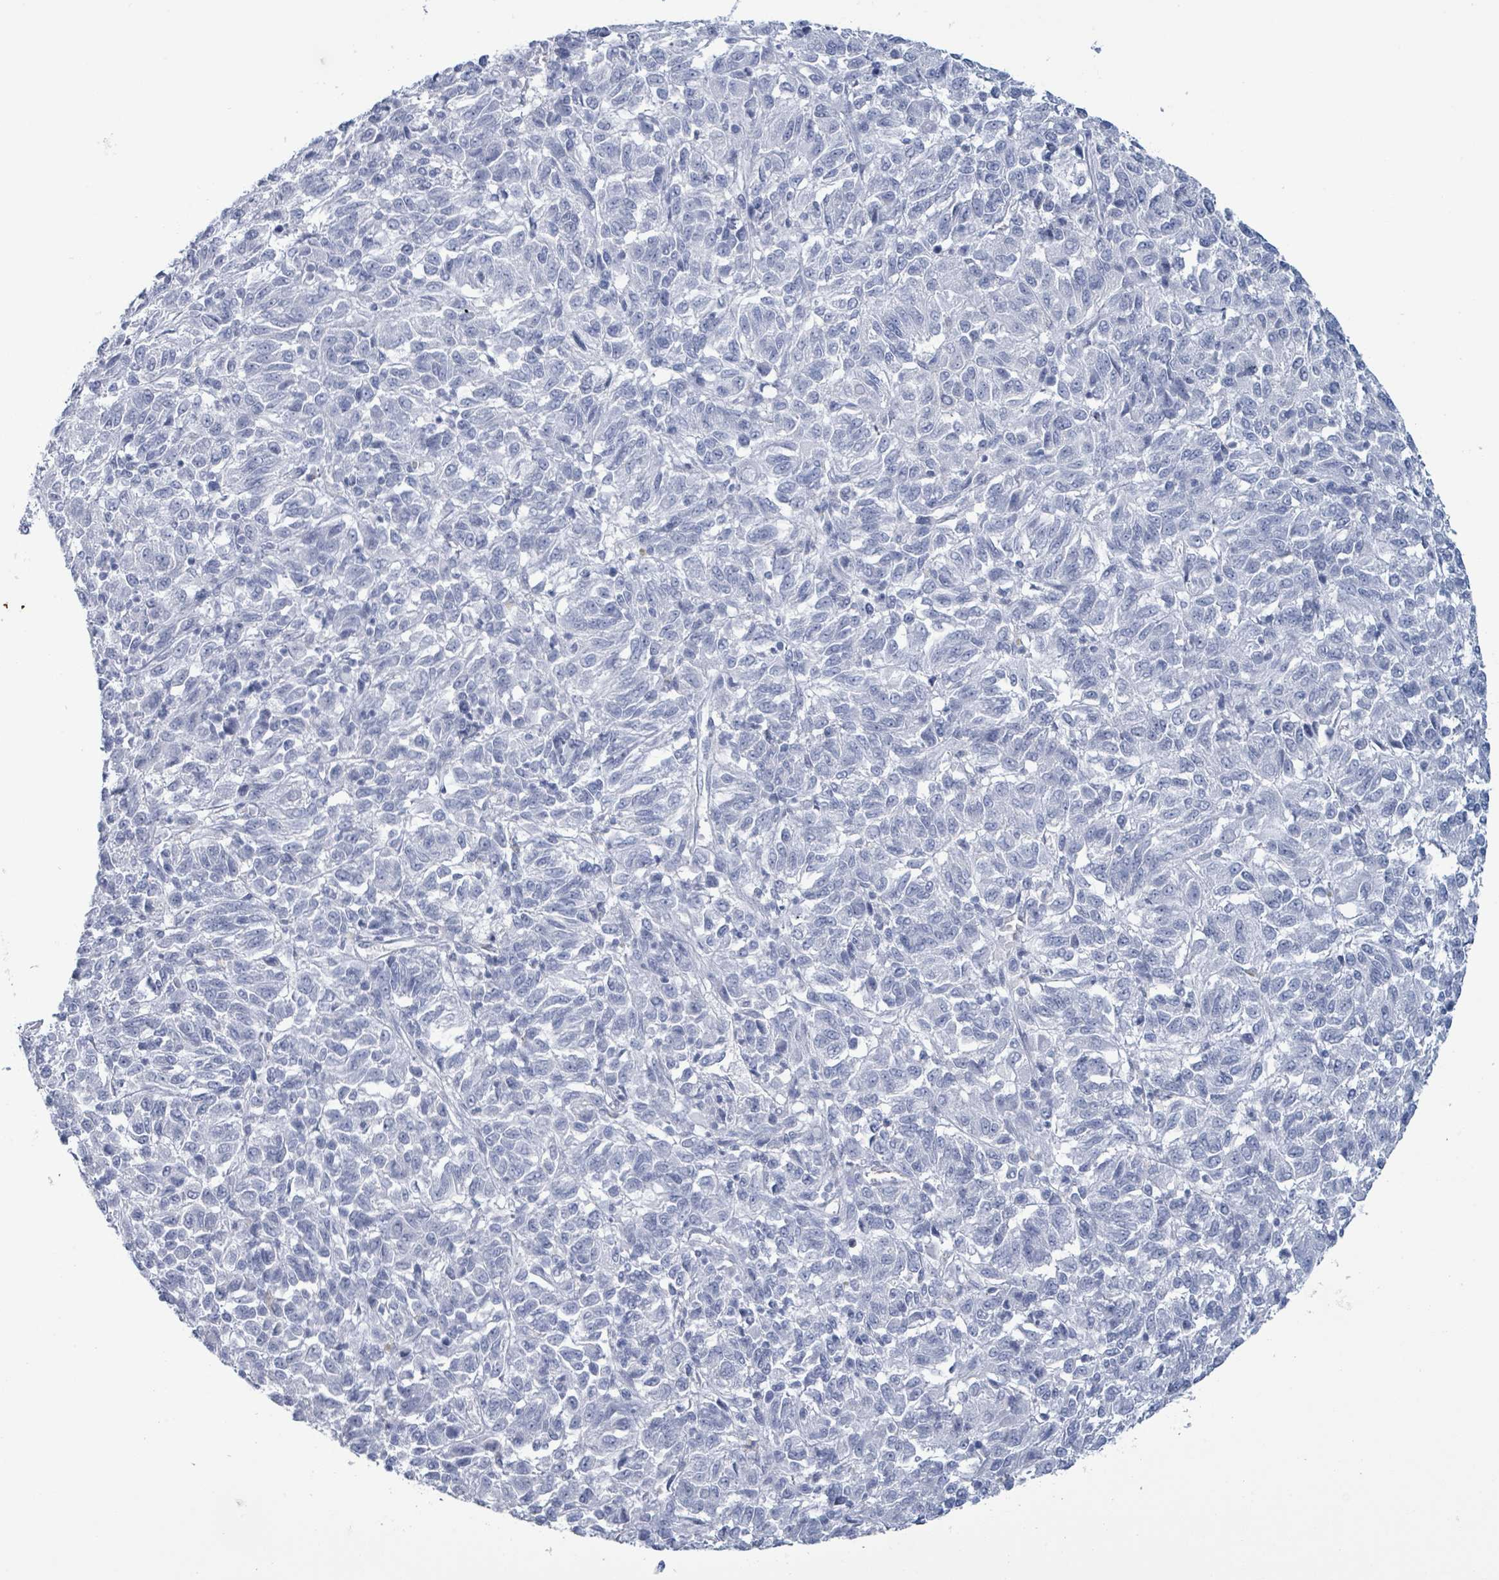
{"staining": {"intensity": "negative", "quantity": "none", "location": "none"}, "tissue": "melanoma", "cell_type": "Tumor cells", "image_type": "cancer", "snomed": [{"axis": "morphology", "description": "Malignant melanoma, Metastatic site"}, {"axis": "topography", "description": "Lung"}], "caption": "This histopathology image is of melanoma stained with immunohistochemistry (IHC) to label a protein in brown with the nuclei are counter-stained blue. There is no staining in tumor cells.", "gene": "KRT8", "patient": {"sex": "male", "age": 64}}